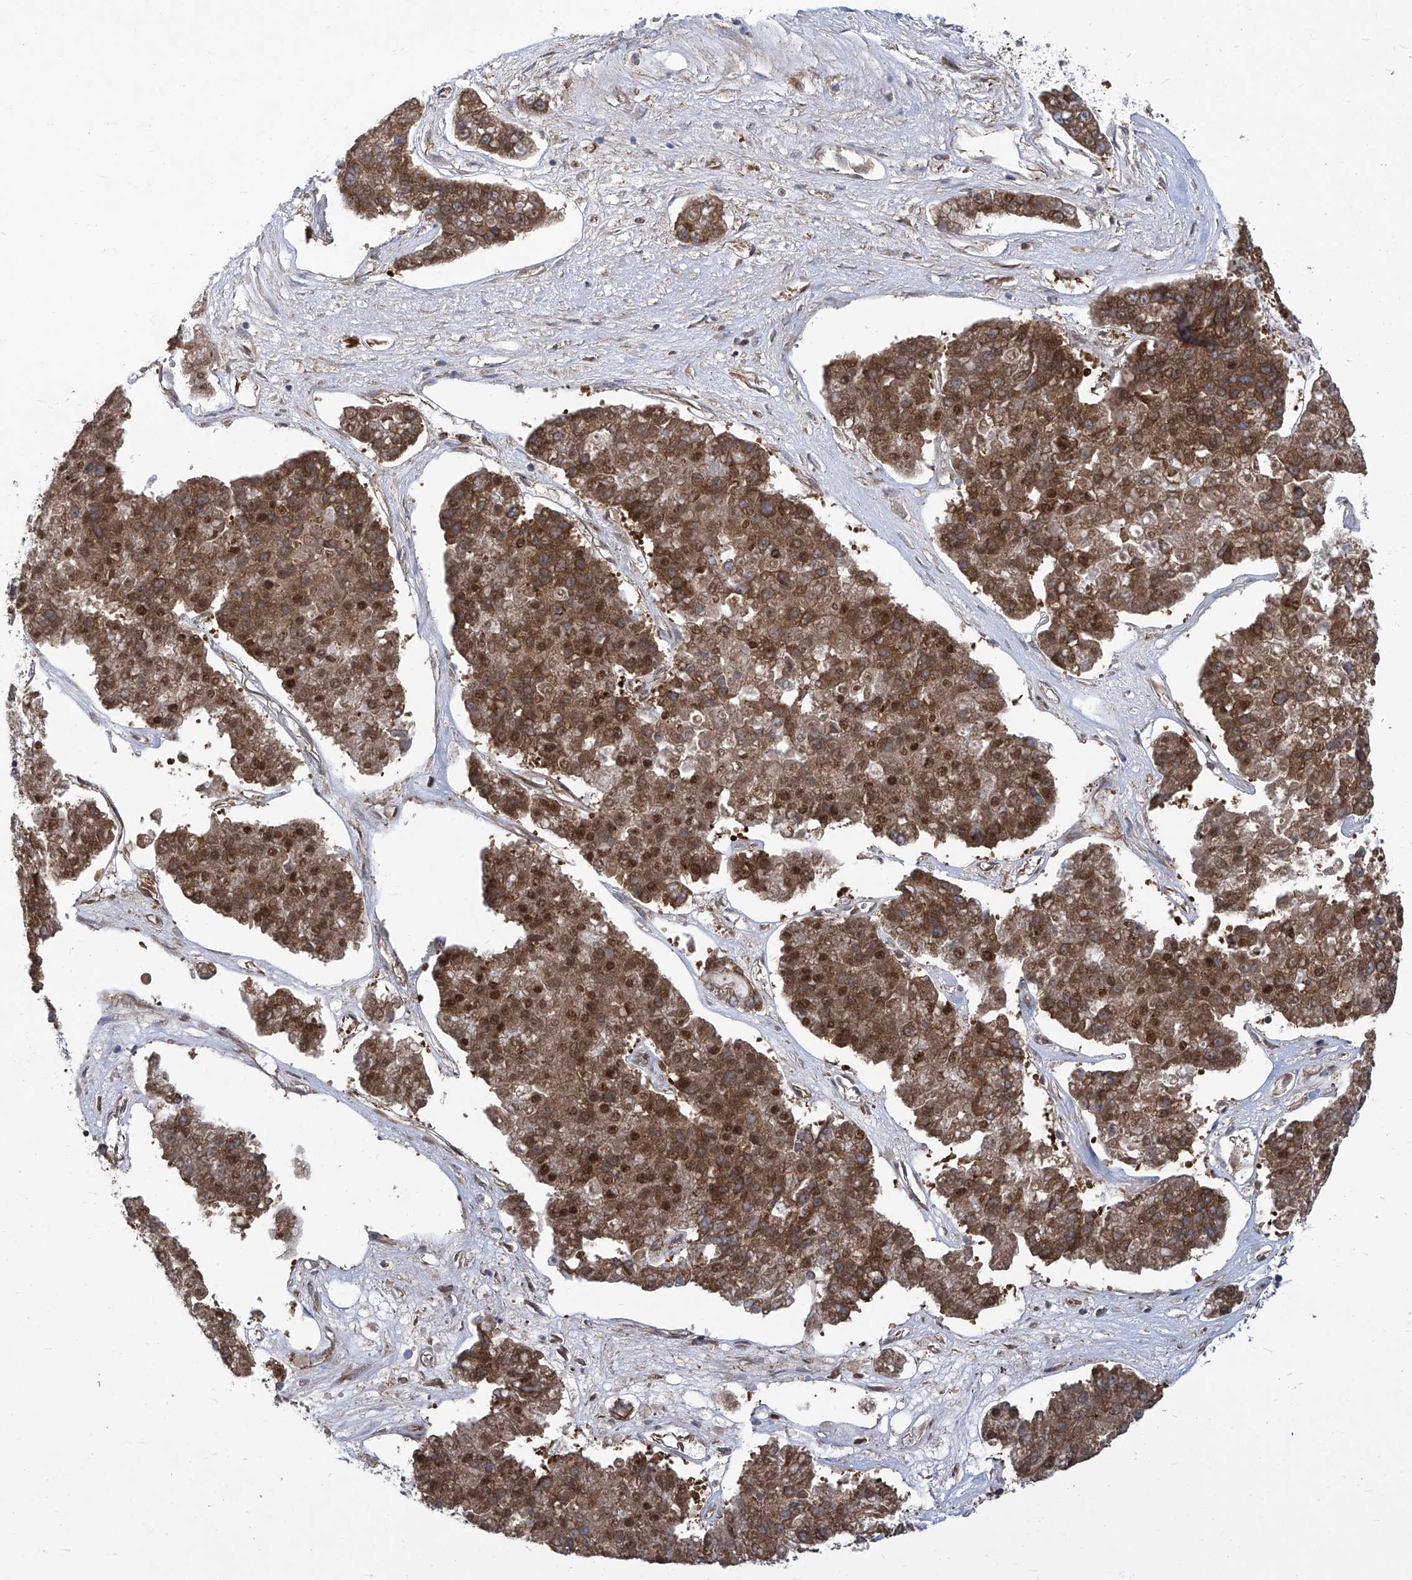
{"staining": {"intensity": "strong", "quantity": ">75%", "location": "cytoplasmic/membranous,nuclear"}, "tissue": "pancreatic cancer", "cell_type": "Tumor cells", "image_type": "cancer", "snomed": [{"axis": "morphology", "description": "Adenocarcinoma, NOS"}, {"axis": "topography", "description": "Pancreas"}], "caption": "Strong cytoplasmic/membranous and nuclear expression is identified in about >75% of tumor cells in pancreatic cancer.", "gene": "EIF3M", "patient": {"sex": "male", "age": 50}}